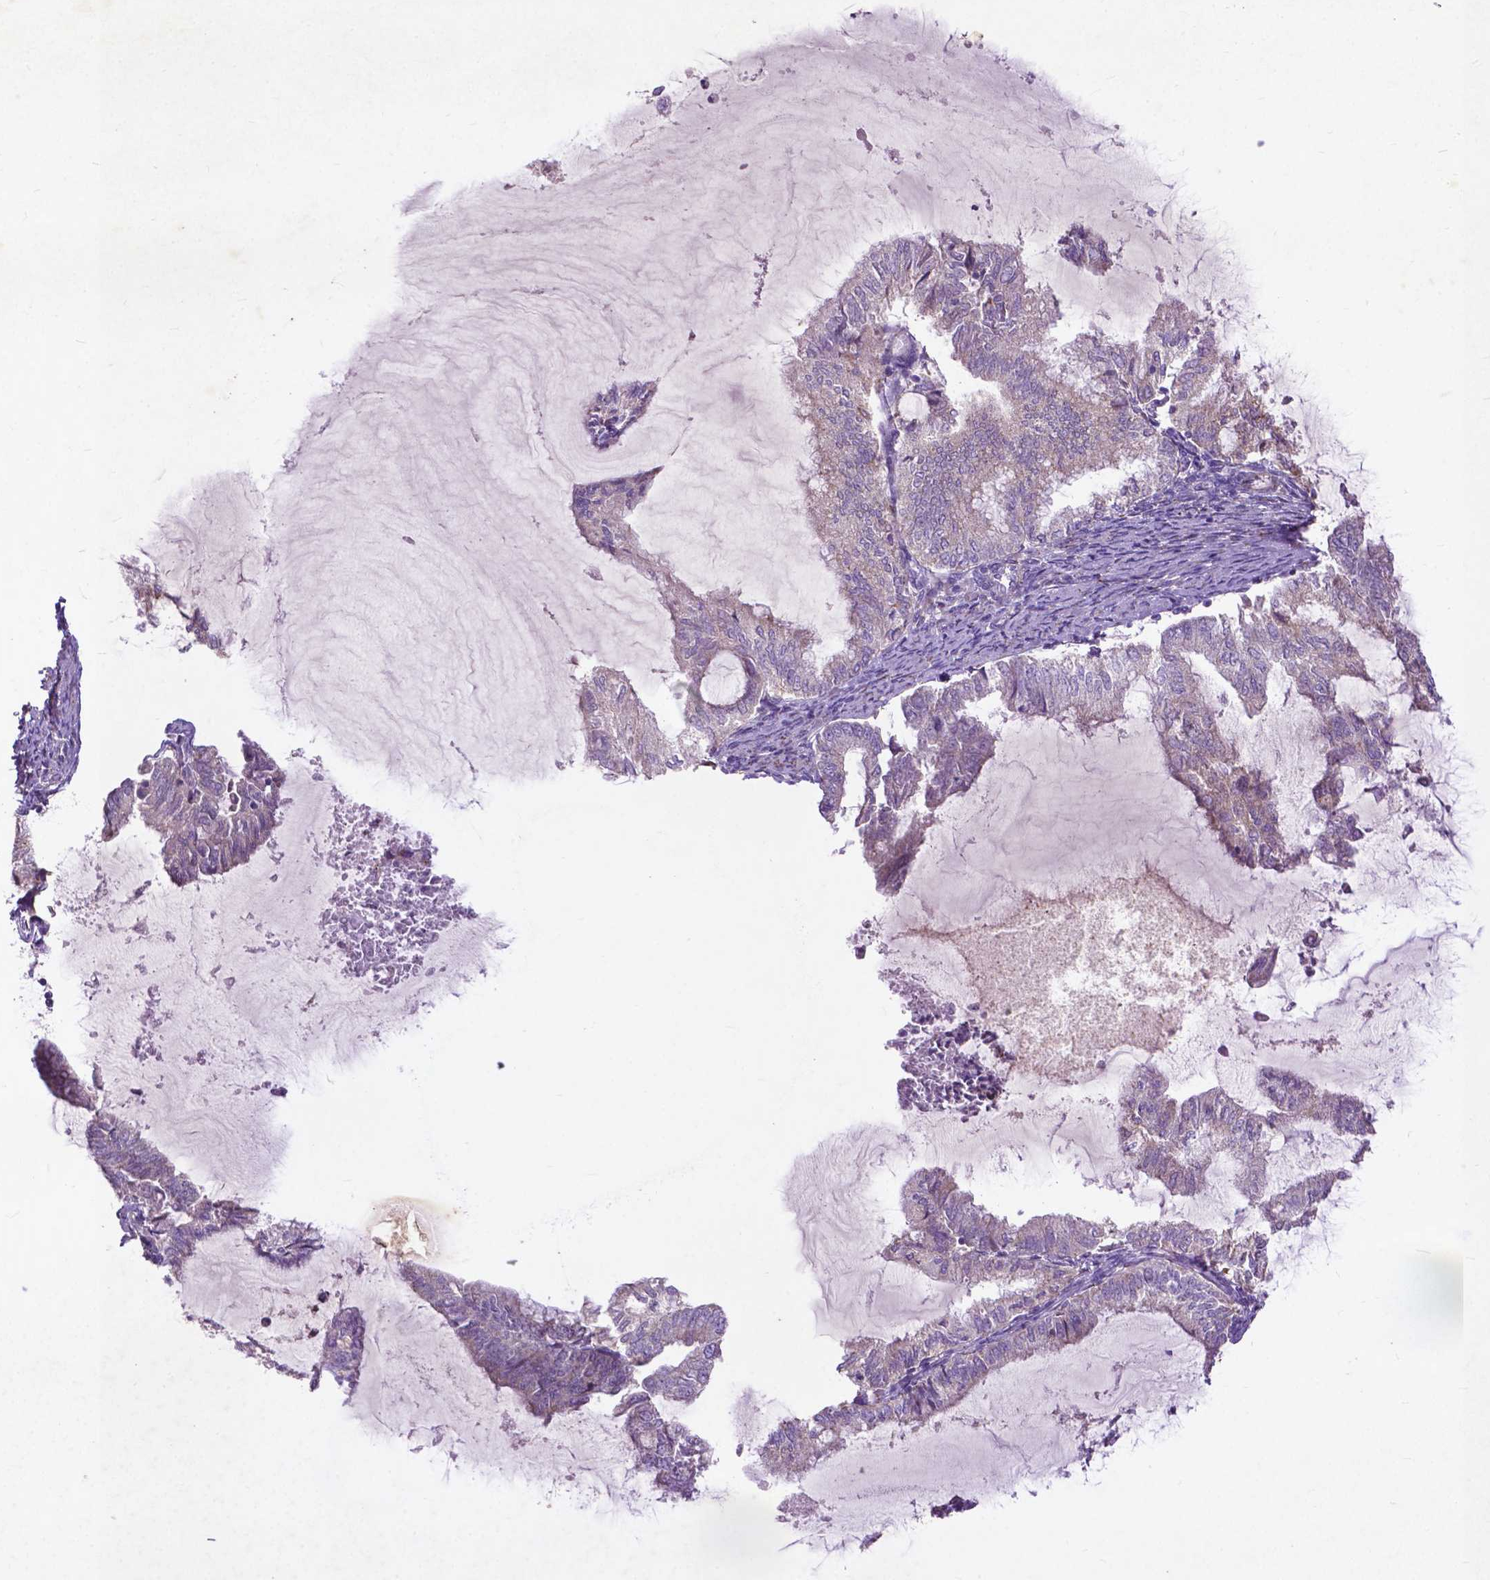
{"staining": {"intensity": "negative", "quantity": "none", "location": "none"}, "tissue": "endometrial cancer", "cell_type": "Tumor cells", "image_type": "cancer", "snomed": [{"axis": "morphology", "description": "Adenocarcinoma, NOS"}, {"axis": "topography", "description": "Endometrium"}], "caption": "This is an immunohistochemistry (IHC) histopathology image of human endometrial cancer (adenocarcinoma). There is no staining in tumor cells.", "gene": "THEGL", "patient": {"sex": "female", "age": 79}}